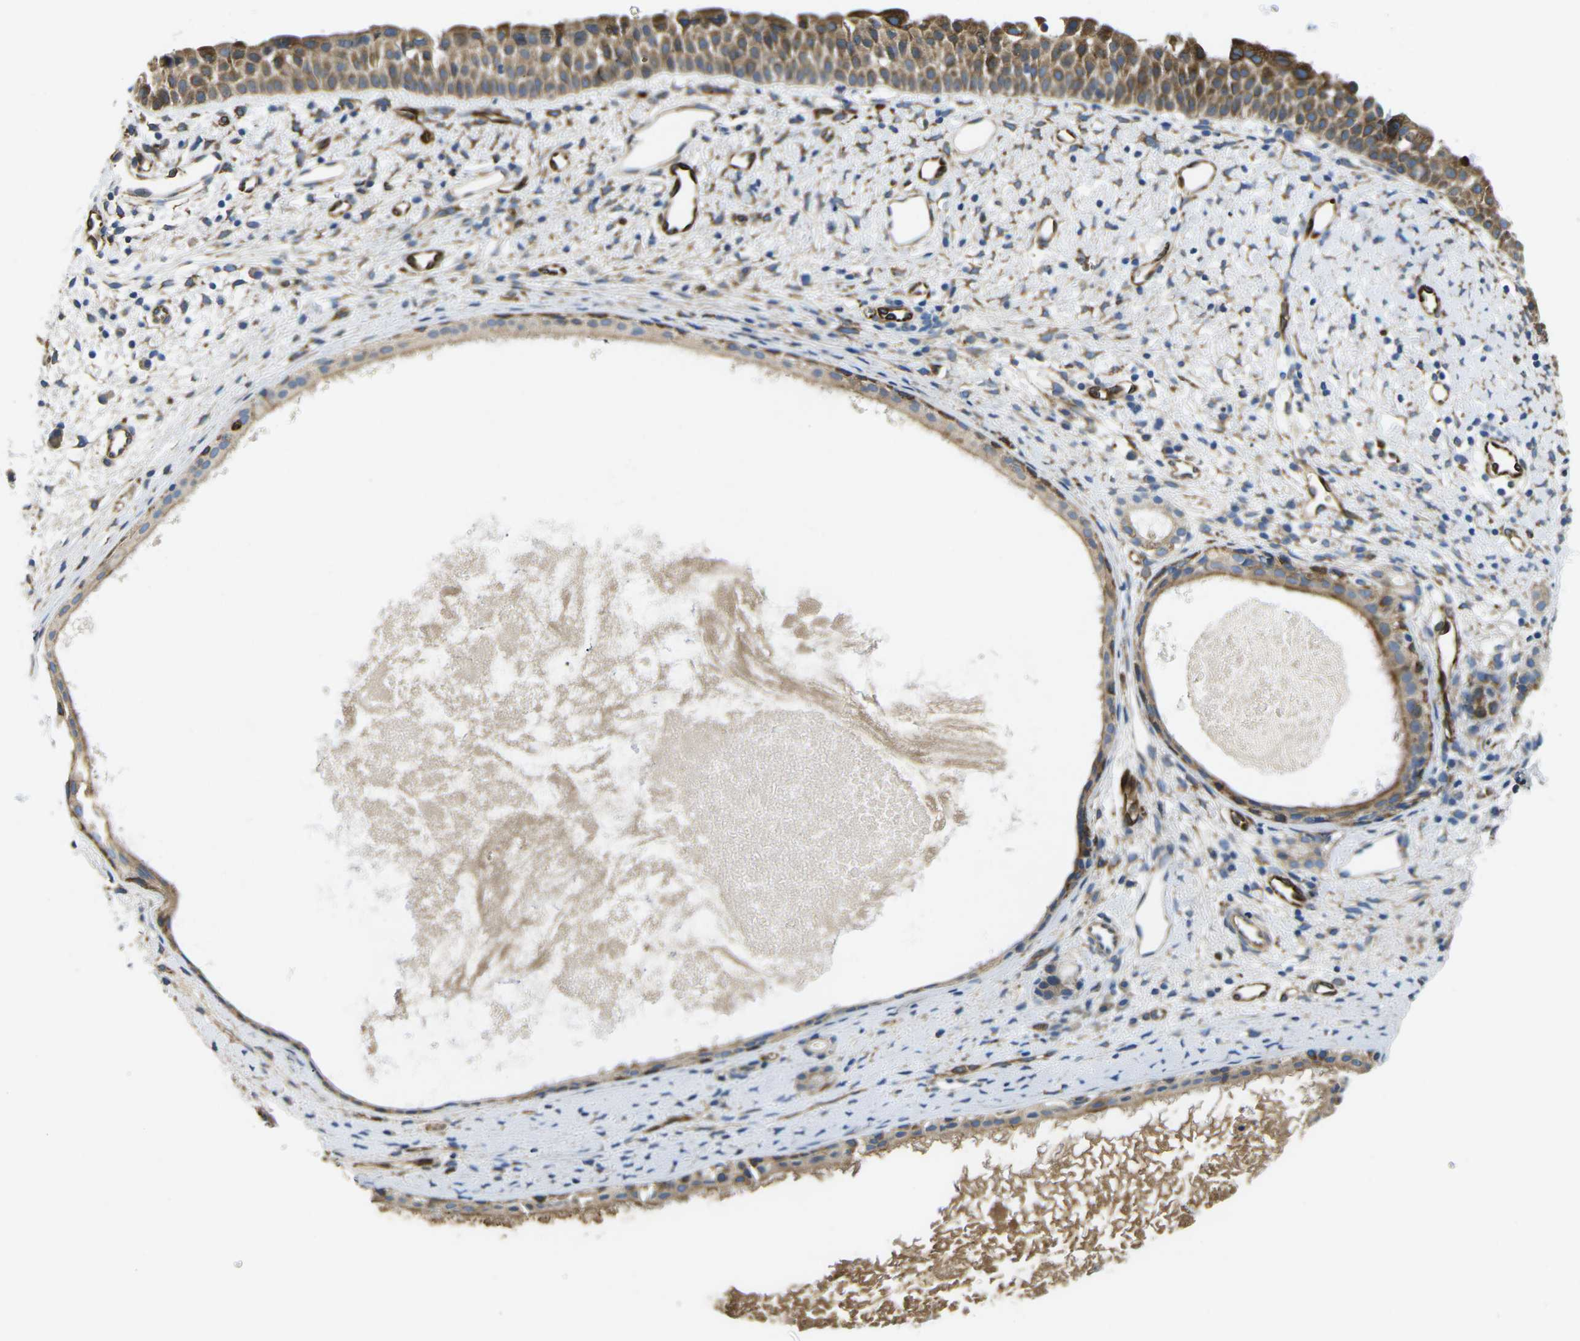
{"staining": {"intensity": "moderate", "quantity": ">75%", "location": "cytoplasmic/membranous"}, "tissue": "nasopharynx", "cell_type": "Respiratory epithelial cells", "image_type": "normal", "snomed": [{"axis": "morphology", "description": "Normal tissue, NOS"}, {"axis": "topography", "description": "Nasopharynx"}], "caption": "Approximately >75% of respiratory epithelial cells in unremarkable human nasopharynx display moderate cytoplasmic/membranous protein staining as visualized by brown immunohistochemical staining.", "gene": "PDZD8", "patient": {"sex": "male", "age": 22}}